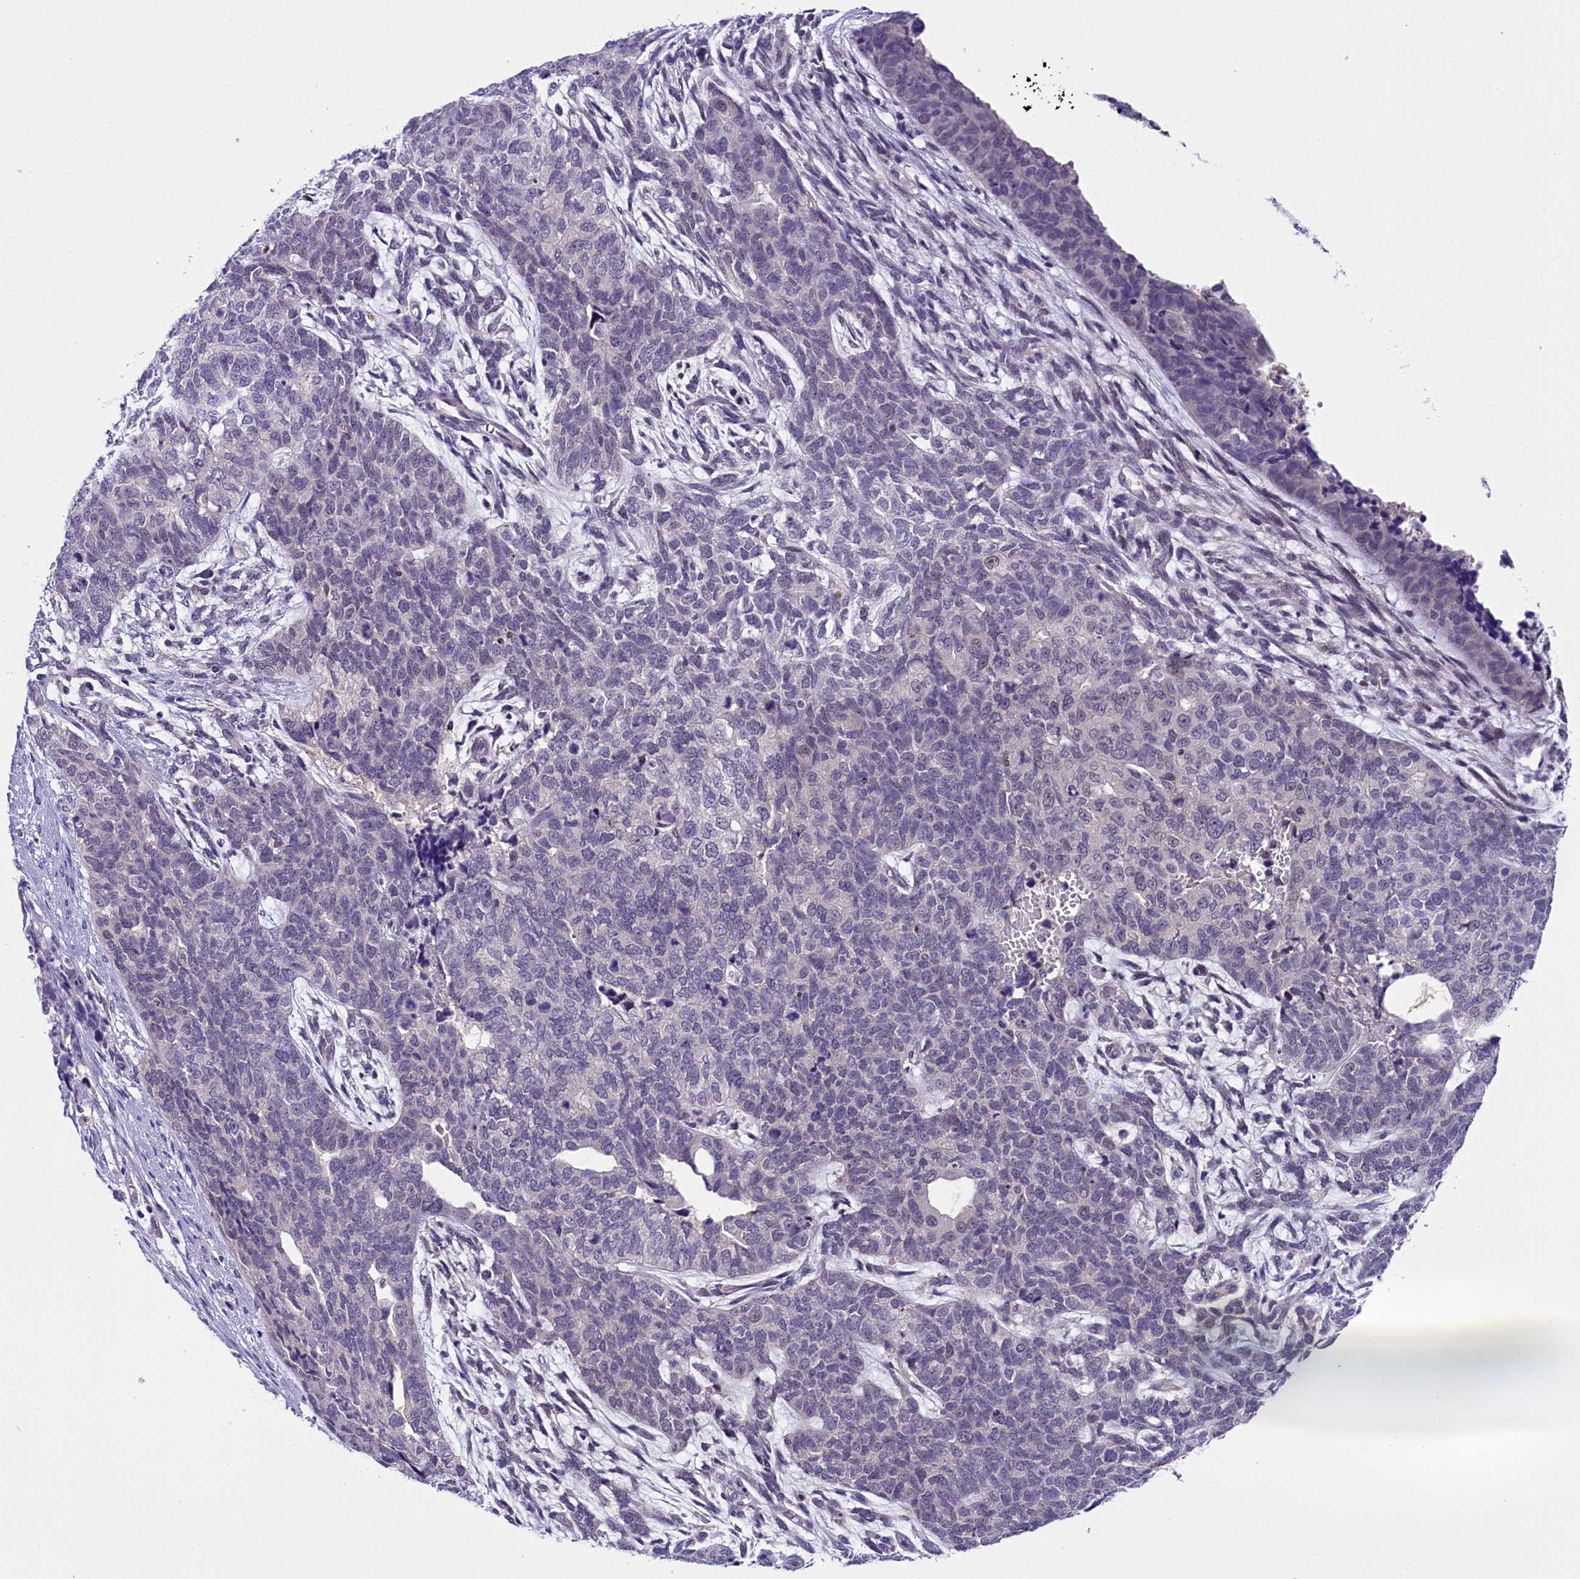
{"staining": {"intensity": "negative", "quantity": "none", "location": "none"}, "tissue": "cervical cancer", "cell_type": "Tumor cells", "image_type": "cancer", "snomed": [{"axis": "morphology", "description": "Squamous cell carcinoma, NOS"}, {"axis": "topography", "description": "Cervix"}], "caption": "An immunohistochemistry (IHC) histopathology image of cervical cancer is shown. There is no staining in tumor cells of cervical cancer.", "gene": "IQCN", "patient": {"sex": "female", "age": 63}}